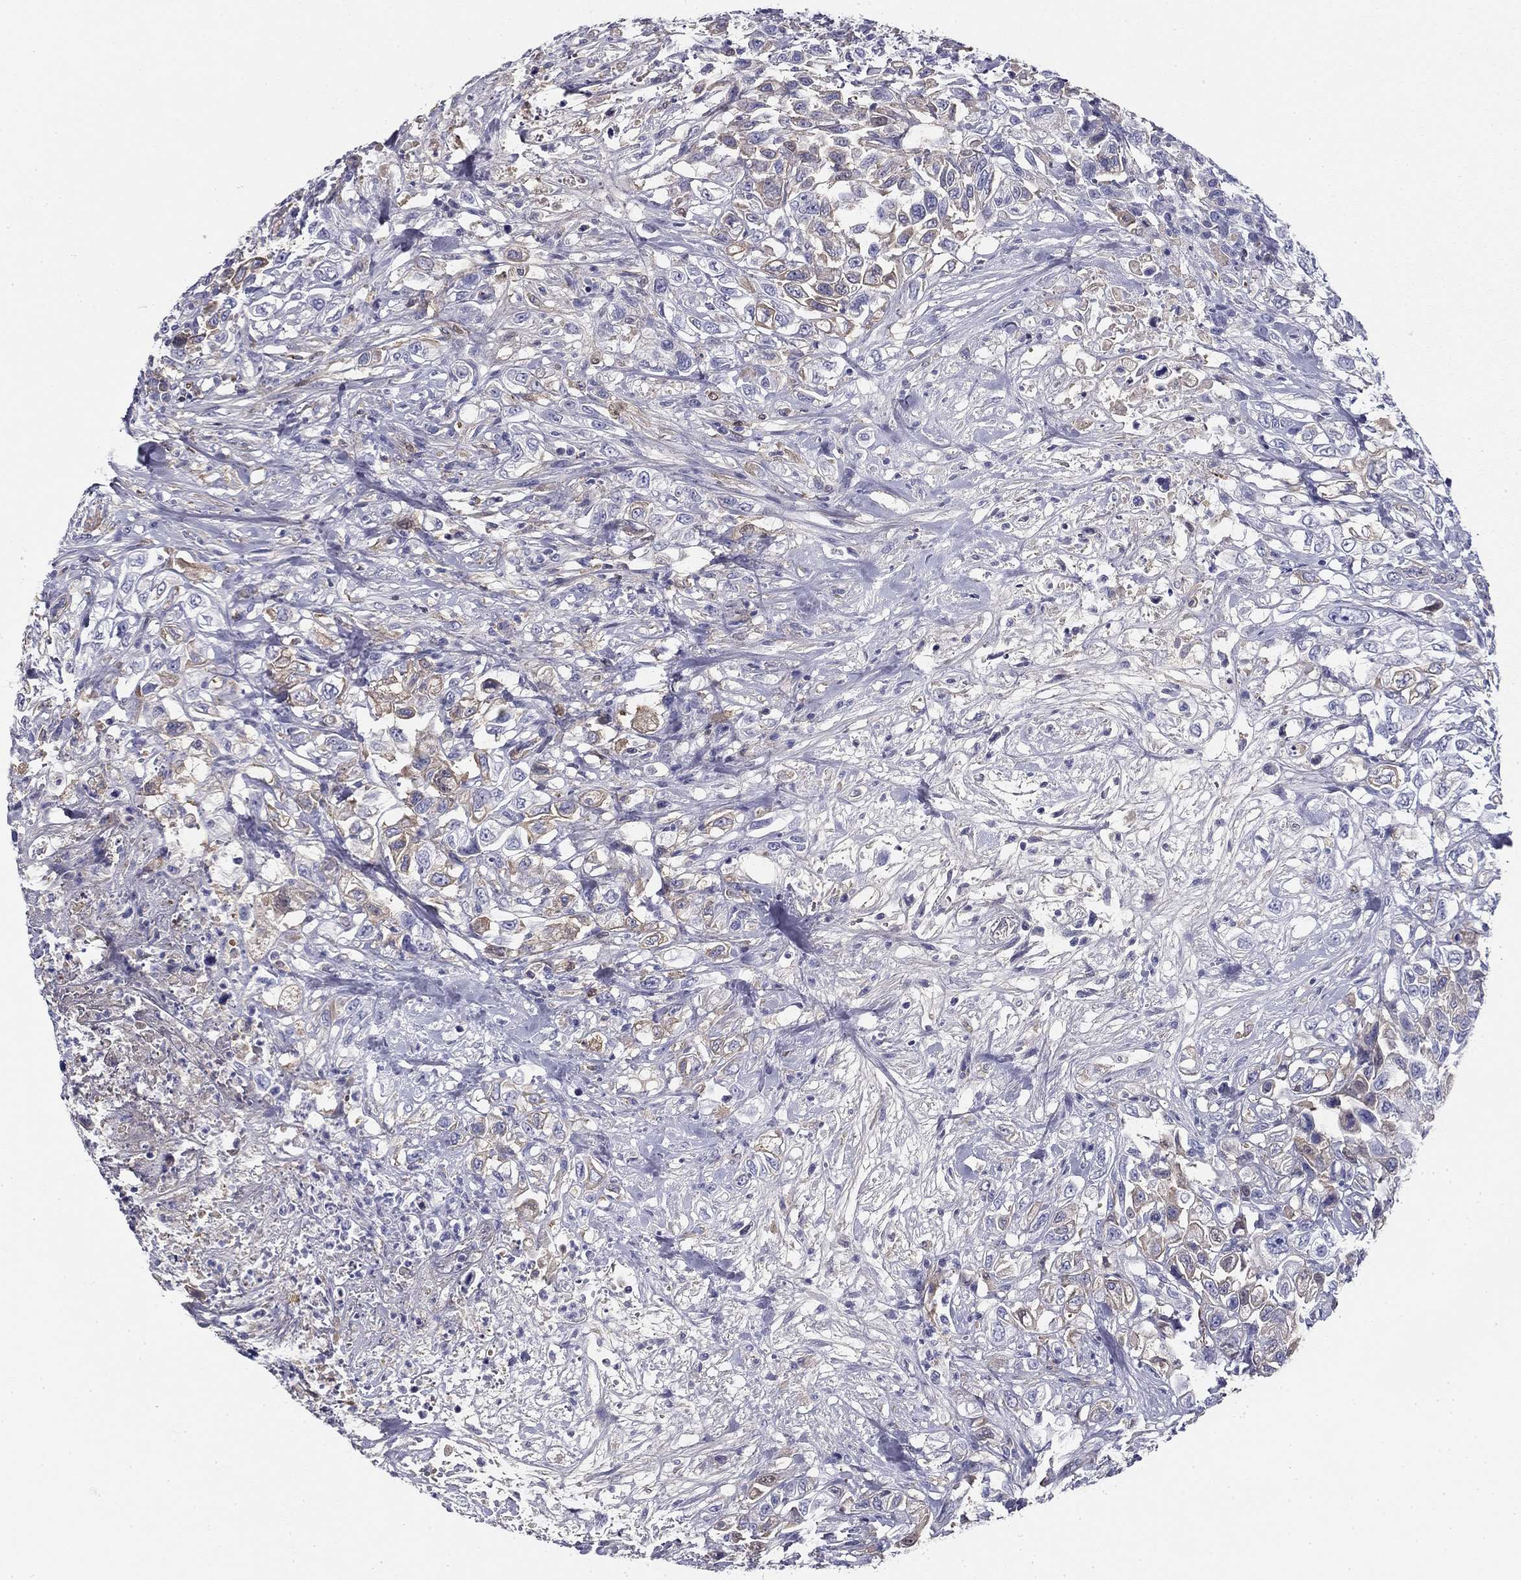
{"staining": {"intensity": "weak", "quantity": "<25%", "location": "cytoplasmic/membranous"}, "tissue": "urothelial cancer", "cell_type": "Tumor cells", "image_type": "cancer", "snomed": [{"axis": "morphology", "description": "Urothelial carcinoma, High grade"}, {"axis": "topography", "description": "Urinary bladder"}], "caption": "Histopathology image shows no protein staining in tumor cells of urothelial cancer tissue.", "gene": "CPLX4", "patient": {"sex": "female", "age": 56}}